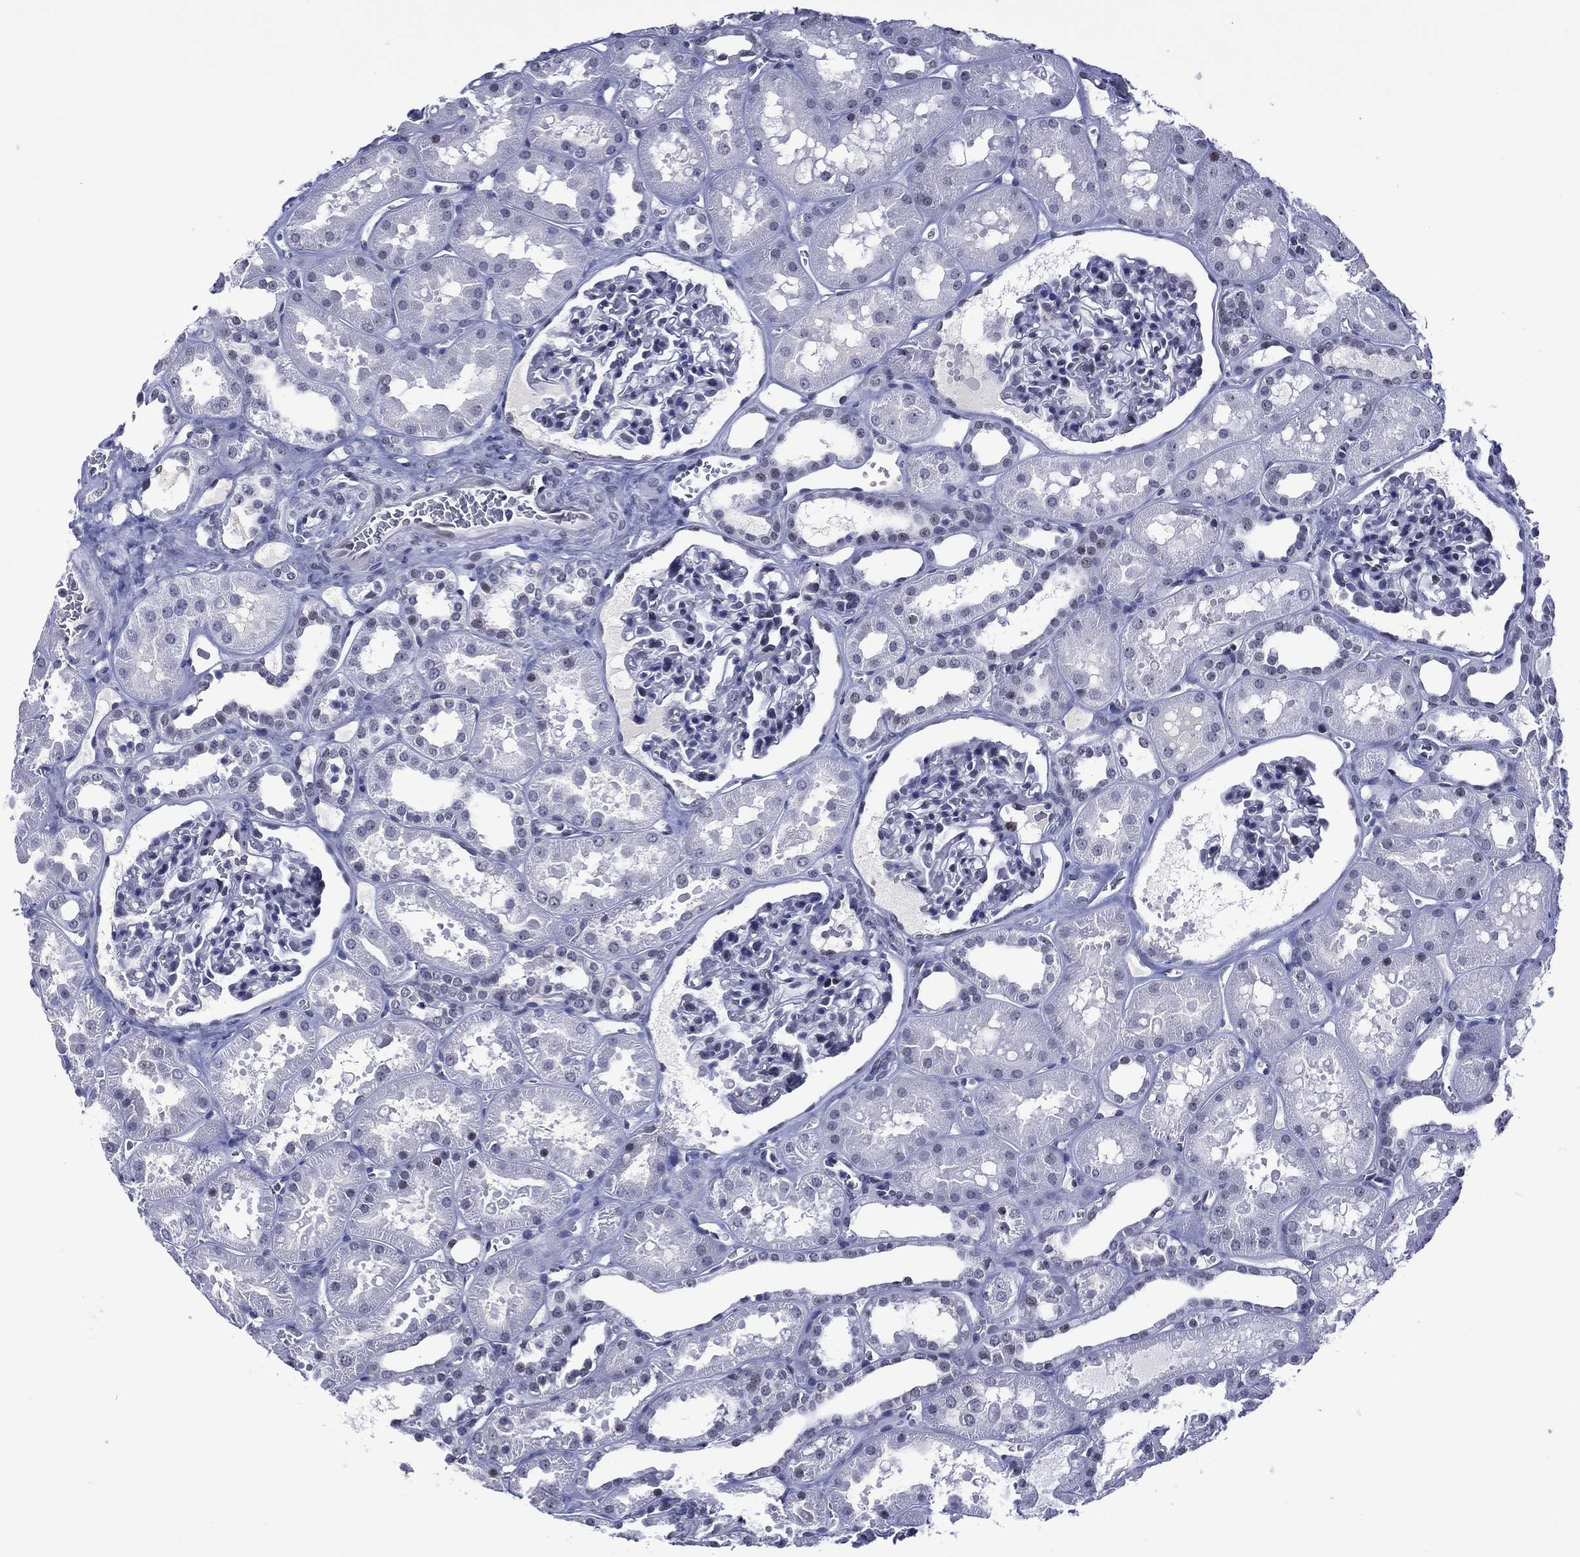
{"staining": {"intensity": "negative", "quantity": "none", "location": "none"}, "tissue": "kidney", "cell_type": "Cells in glomeruli", "image_type": "normal", "snomed": [{"axis": "morphology", "description": "Normal tissue, NOS"}, {"axis": "topography", "description": "Kidney"}], "caption": "DAB immunohistochemical staining of unremarkable kidney demonstrates no significant staining in cells in glomeruli.", "gene": "GATA6", "patient": {"sex": "female", "age": 41}}